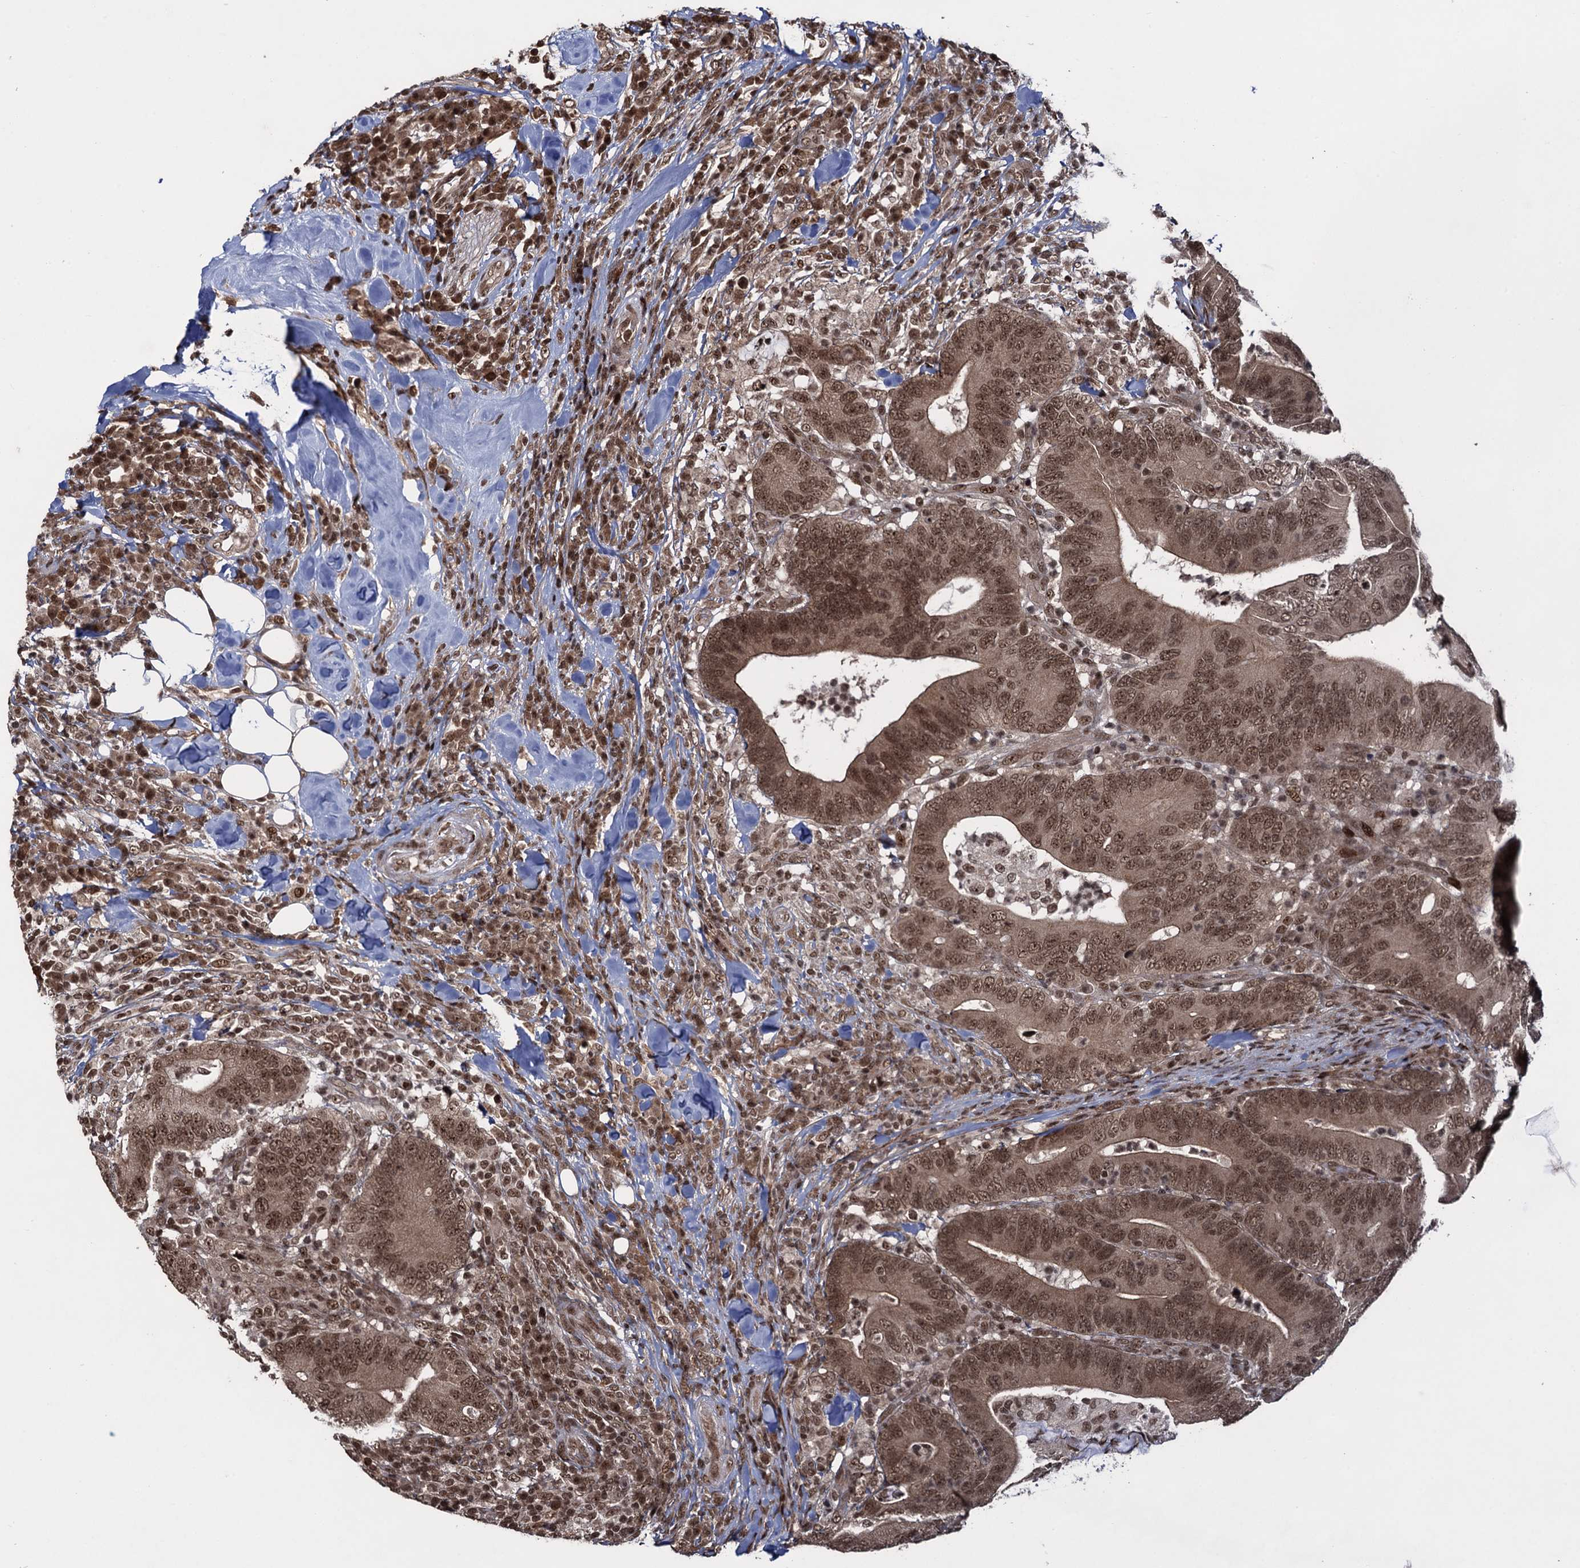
{"staining": {"intensity": "moderate", "quantity": ">75%", "location": "cytoplasmic/membranous,nuclear"}, "tissue": "colorectal cancer", "cell_type": "Tumor cells", "image_type": "cancer", "snomed": [{"axis": "morphology", "description": "Adenocarcinoma, NOS"}, {"axis": "topography", "description": "Colon"}], "caption": "Tumor cells display moderate cytoplasmic/membranous and nuclear expression in approximately >75% of cells in colorectal cancer (adenocarcinoma). The staining is performed using DAB brown chromogen to label protein expression. The nuclei are counter-stained blue using hematoxylin.", "gene": "ZNF169", "patient": {"sex": "female", "age": 66}}